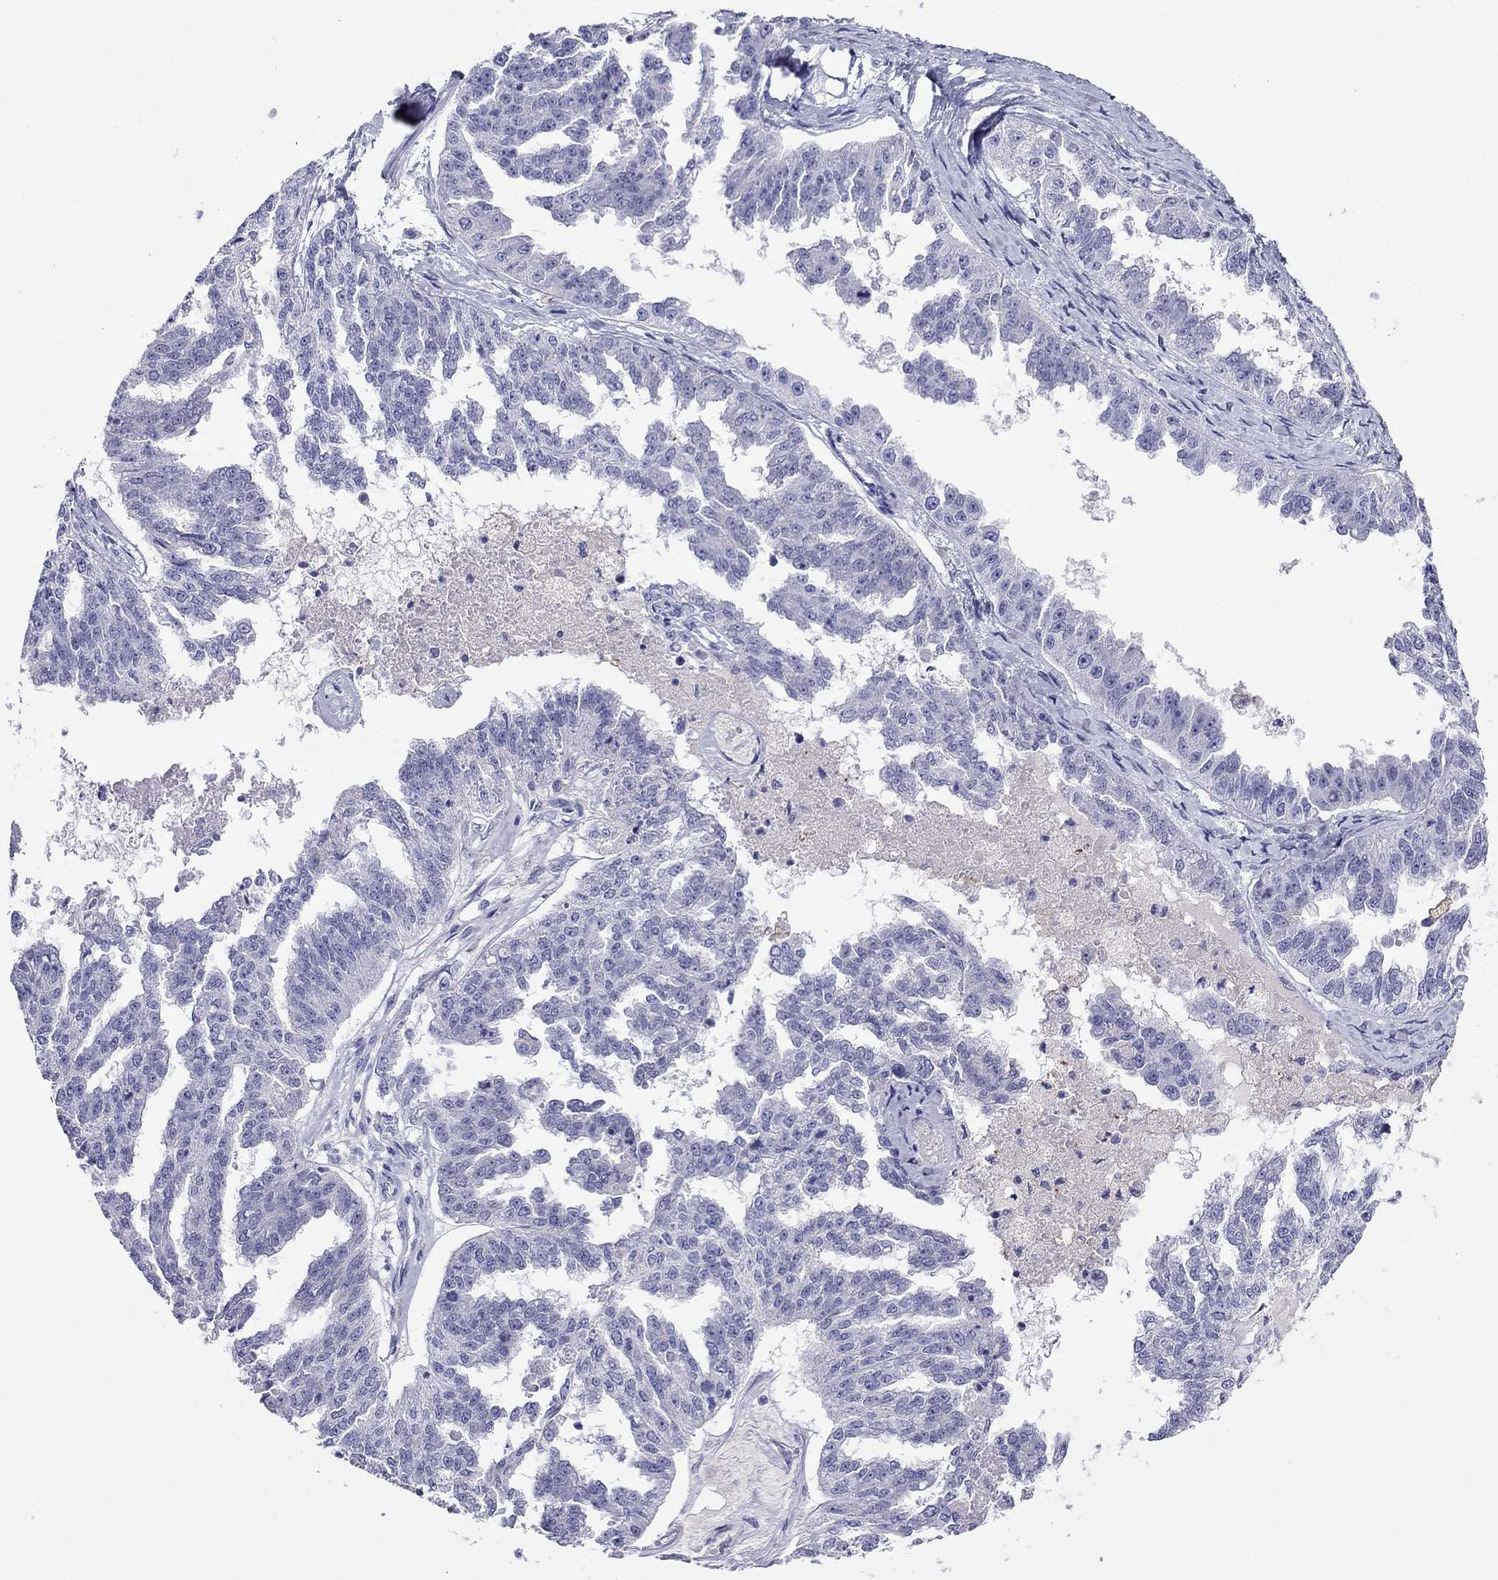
{"staining": {"intensity": "negative", "quantity": "none", "location": "none"}, "tissue": "ovarian cancer", "cell_type": "Tumor cells", "image_type": "cancer", "snomed": [{"axis": "morphology", "description": "Cystadenocarcinoma, serous, NOS"}, {"axis": "topography", "description": "Ovary"}], "caption": "Tumor cells show no significant staining in ovarian cancer. (DAB (3,3'-diaminobenzidine) IHC with hematoxylin counter stain).", "gene": "CAPNS2", "patient": {"sex": "female", "age": 58}}